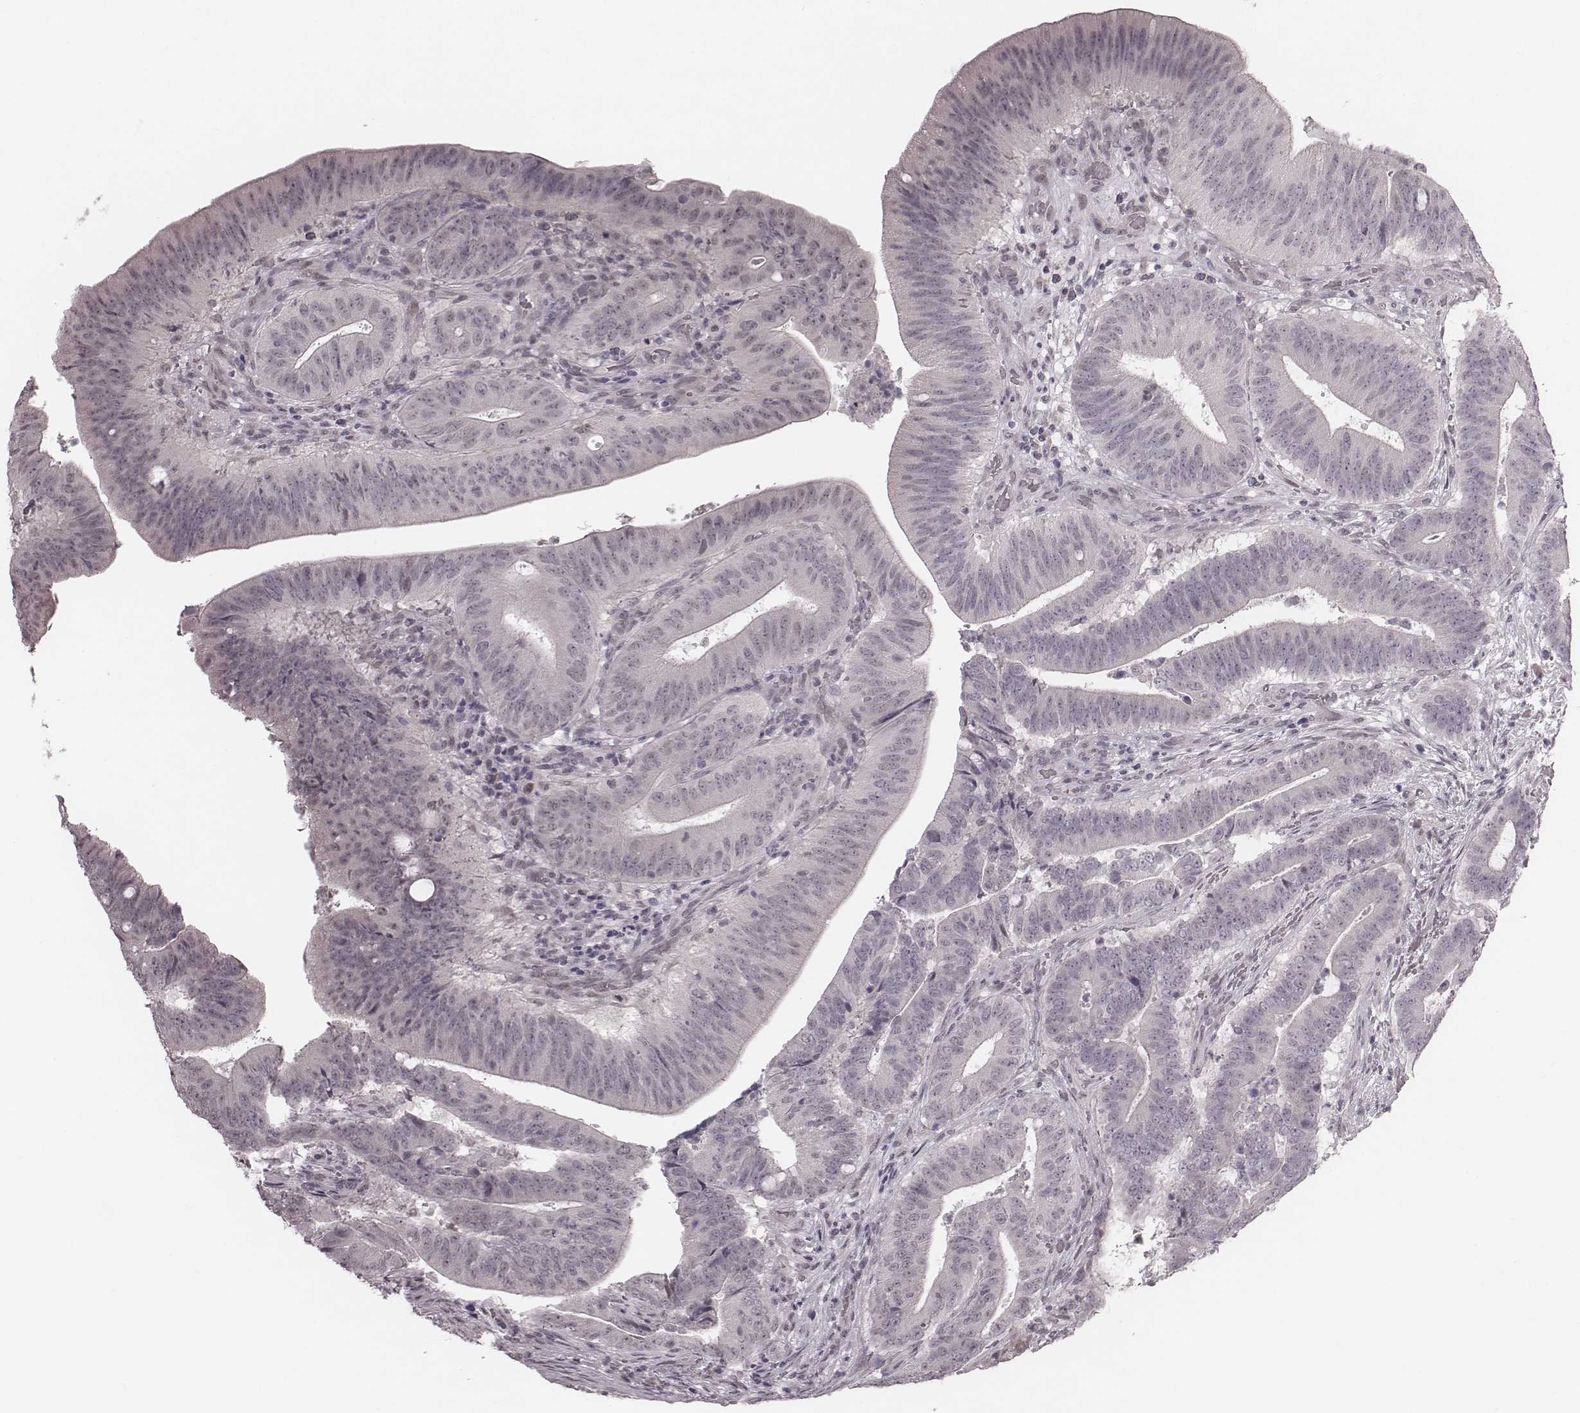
{"staining": {"intensity": "negative", "quantity": "none", "location": "none"}, "tissue": "colorectal cancer", "cell_type": "Tumor cells", "image_type": "cancer", "snomed": [{"axis": "morphology", "description": "Adenocarcinoma, NOS"}, {"axis": "topography", "description": "Colon"}], "caption": "An image of human colorectal adenocarcinoma is negative for staining in tumor cells.", "gene": "RPGRIP1", "patient": {"sex": "female", "age": 43}}